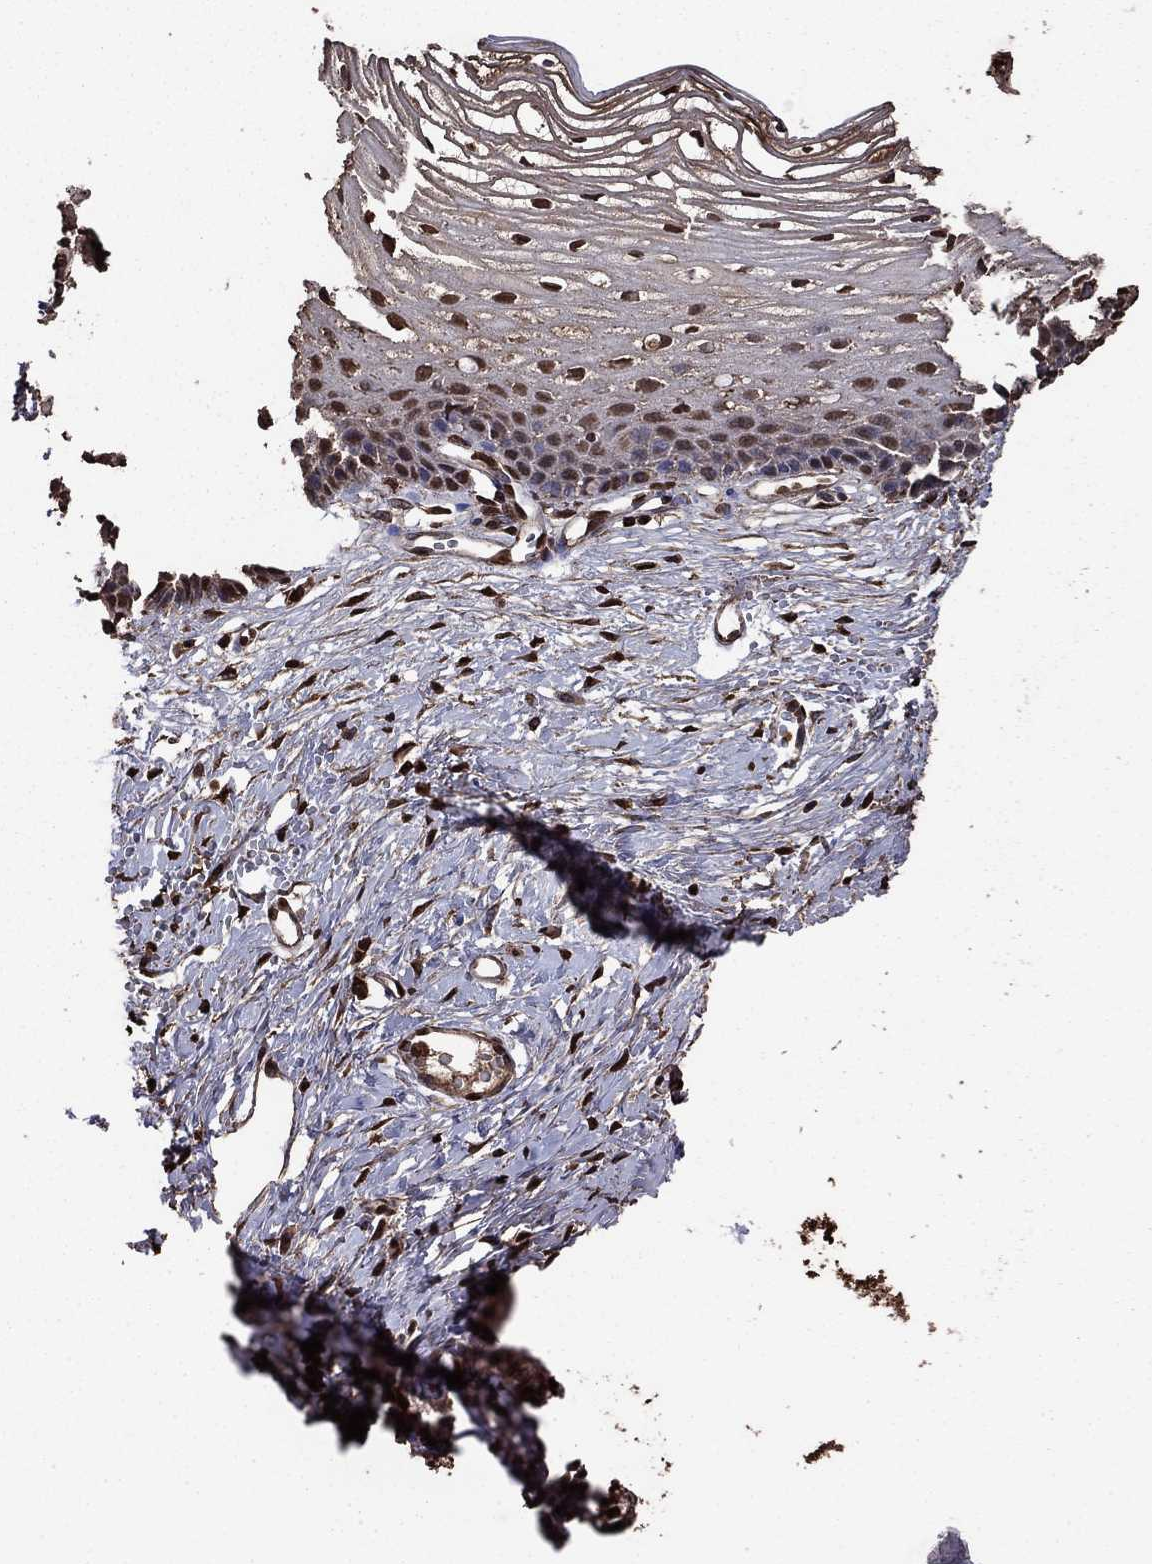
{"staining": {"intensity": "moderate", "quantity": "<25%", "location": "nuclear"}, "tissue": "cervix", "cell_type": "Squamous epithelial cells", "image_type": "normal", "snomed": [{"axis": "morphology", "description": "Normal tissue, NOS"}, {"axis": "topography", "description": "Cervix"}], "caption": "A photomicrograph of cervix stained for a protein exhibits moderate nuclear brown staining in squamous epithelial cells. The protein is stained brown, and the nuclei are stained in blue (DAB (3,3'-diaminobenzidine) IHC with brightfield microscopy, high magnification).", "gene": "GAPDH", "patient": {"sex": "female", "age": 40}}